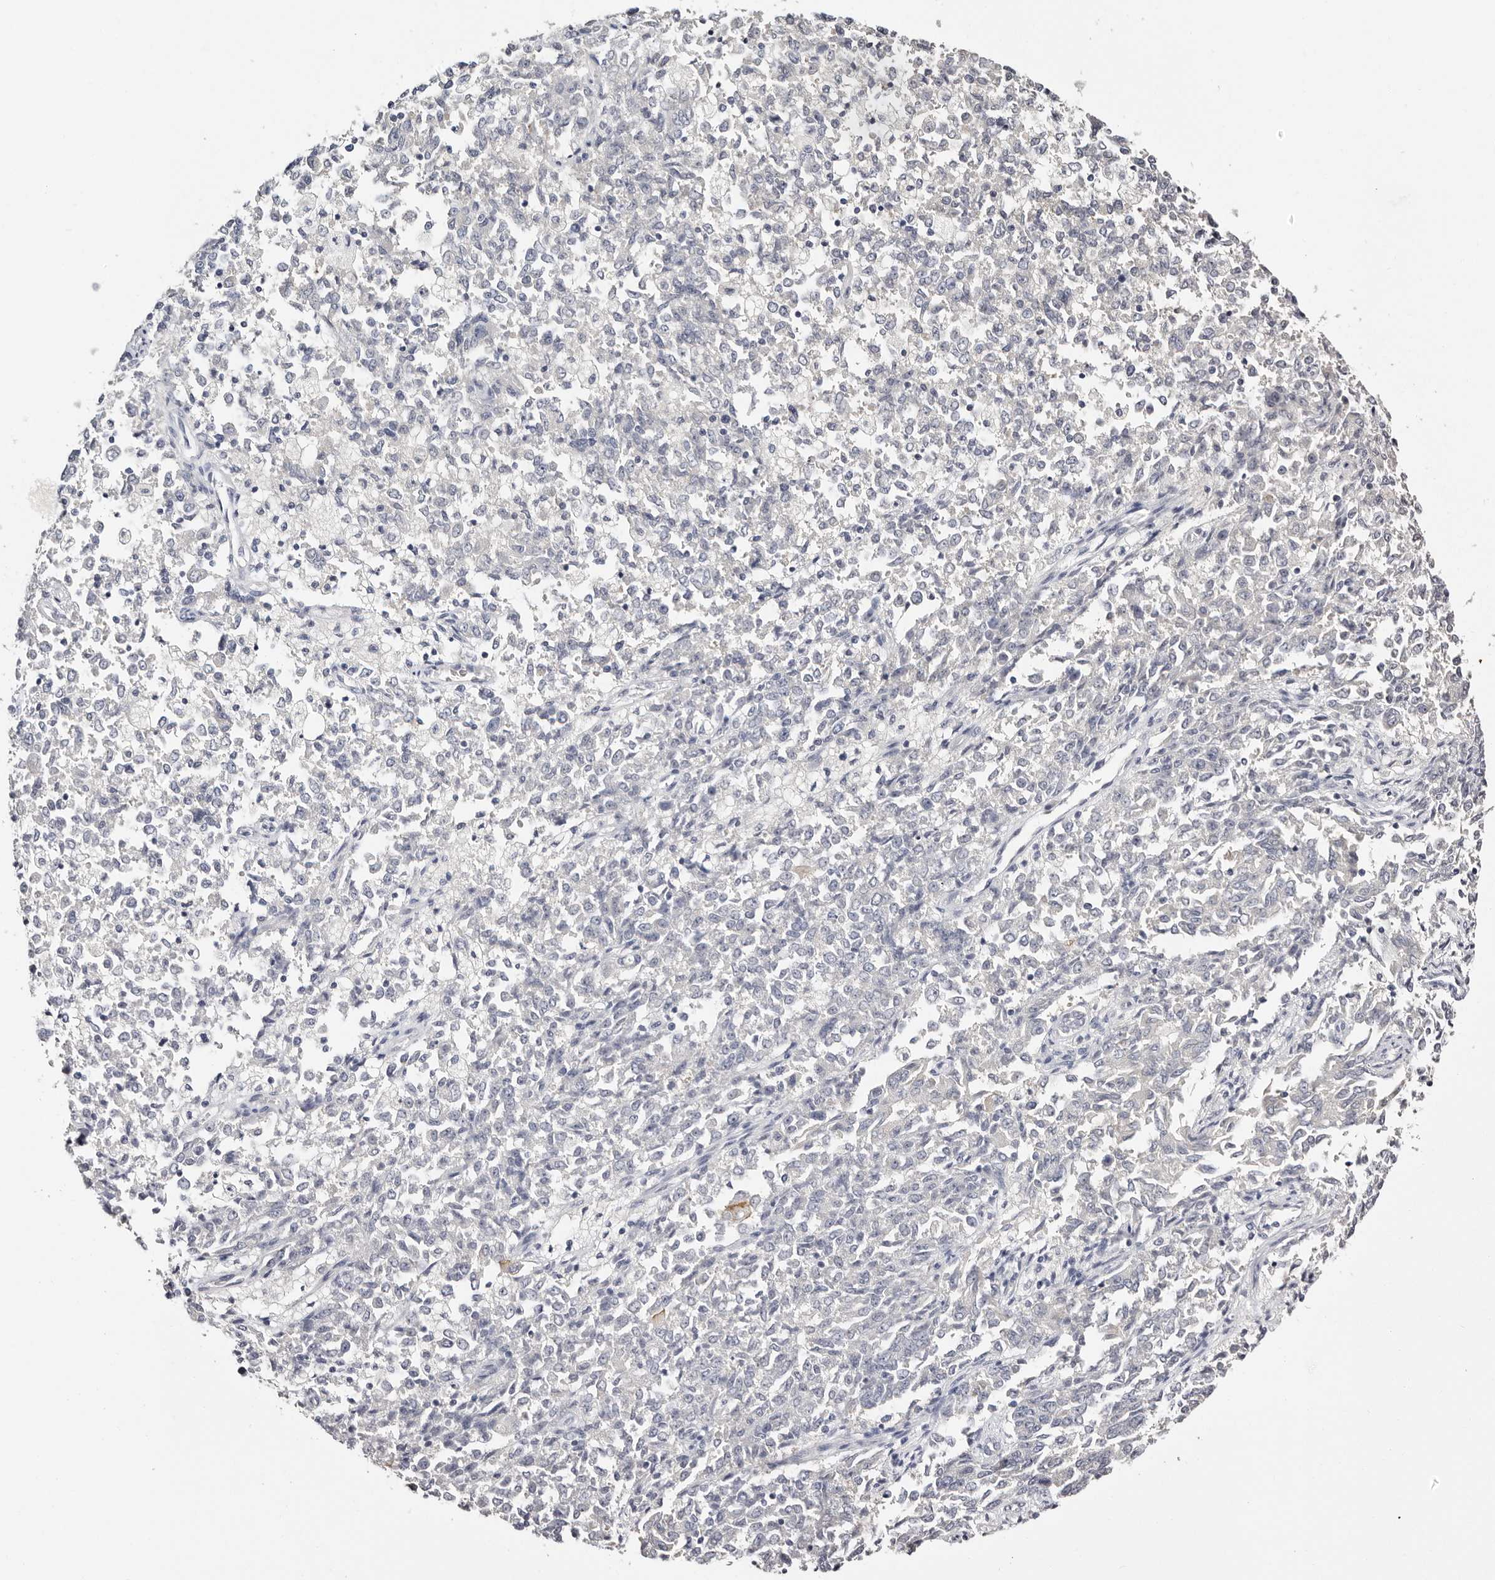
{"staining": {"intensity": "negative", "quantity": "none", "location": "none"}, "tissue": "endometrial cancer", "cell_type": "Tumor cells", "image_type": "cancer", "snomed": [{"axis": "morphology", "description": "Adenocarcinoma, NOS"}, {"axis": "topography", "description": "Endometrium"}], "caption": "This is an immunohistochemistry image of human endometrial cancer (adenocarcinoma). There is no positivity in tumor cells.", "gene": "ROM1", "patient": {"sex": "female", "age": 80}}